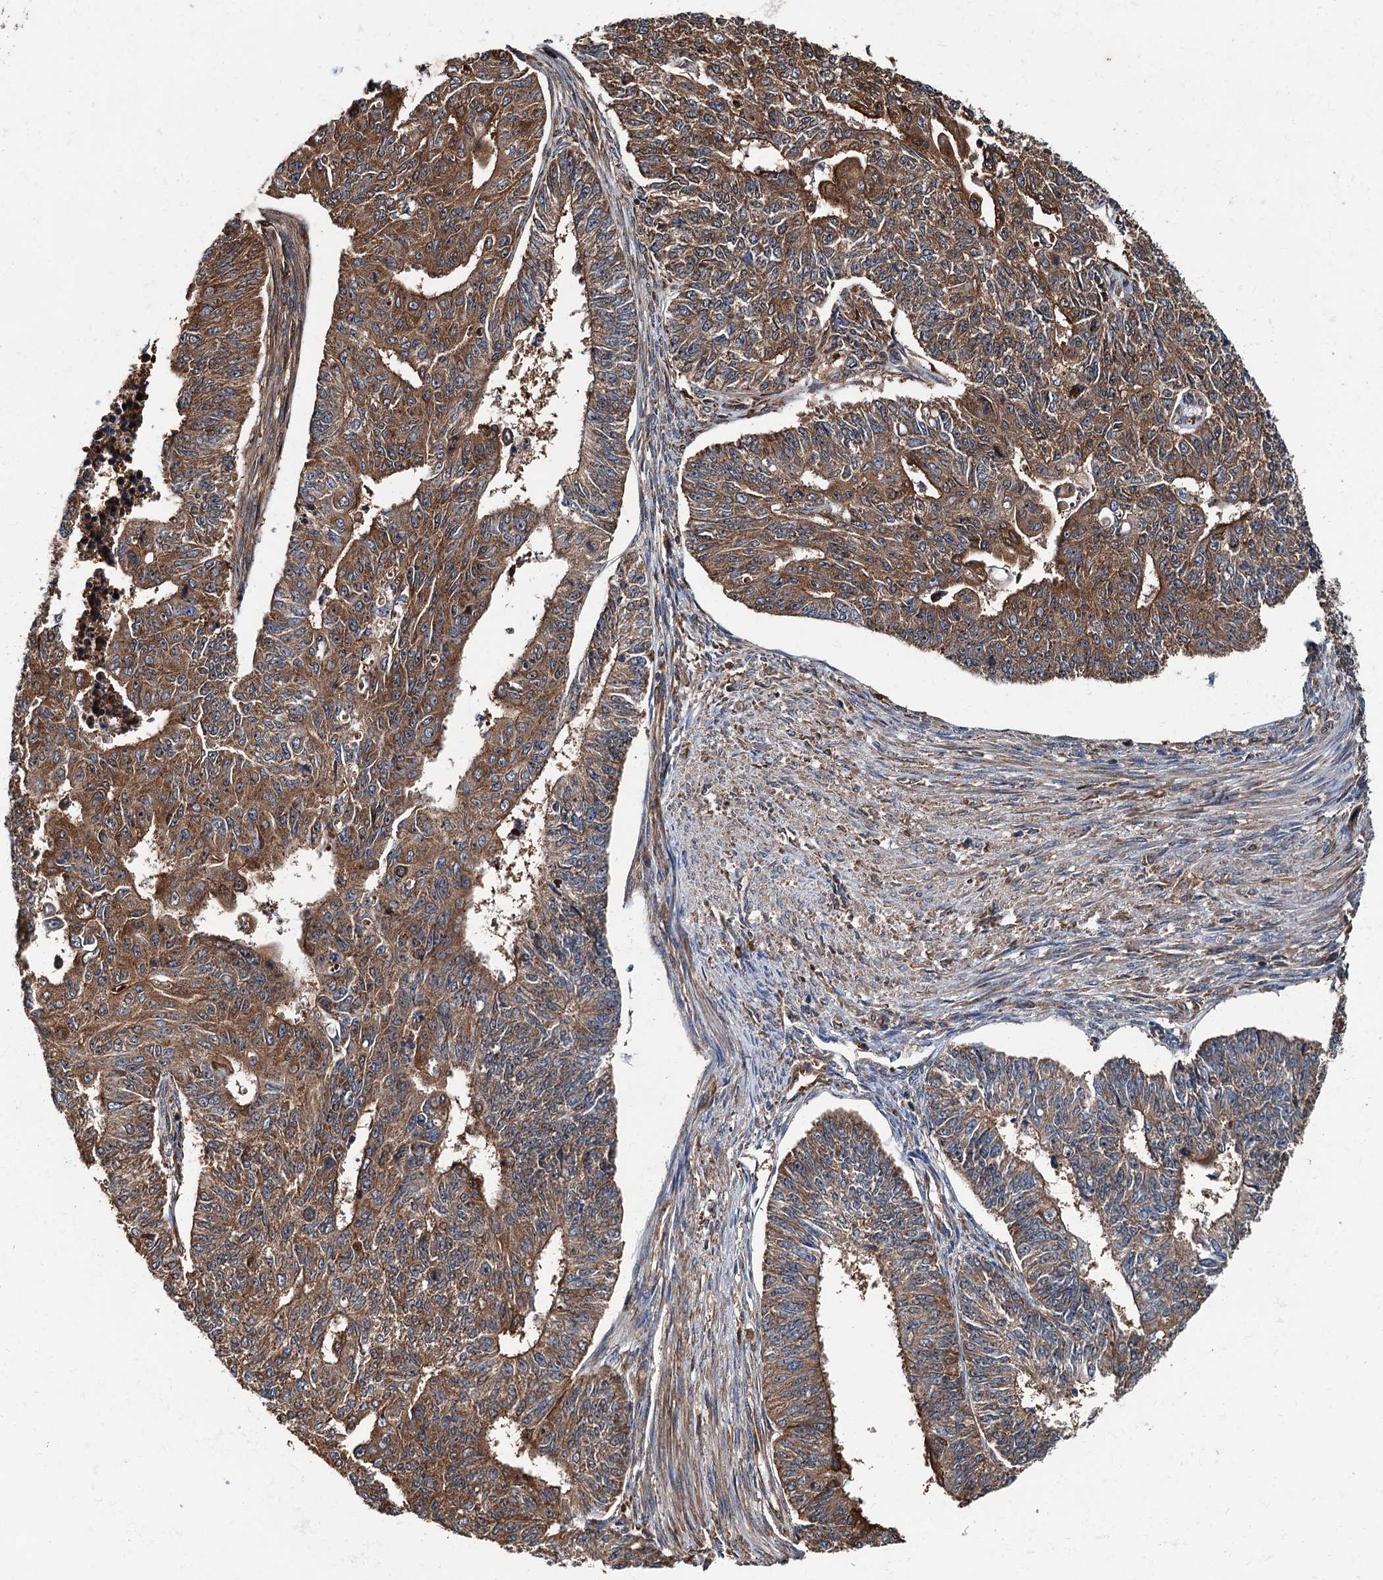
{"staining": {"intensity": "moderate", "quantity": ">75%", "location": "cytoplasmic/membranous"}, "tissue": "endometrial cancer", "cell_type": "Tumor cells", "image_type": "cancer", "snomed": [{"axis": "morphology", "description": "Adenocarcinoma, NOS"}, {"axis": "topography", "description": "Endometrium"}], "caption": "A micrograph showing moderate cytoplasmic/membranous positivity in approximately >75% of tumor cells in endometrial adenocarcinoma, as visualized by brown immunohistochemical staining.", "gene": "USP6NL", "patient": {"sex": "female", "age": 32}}